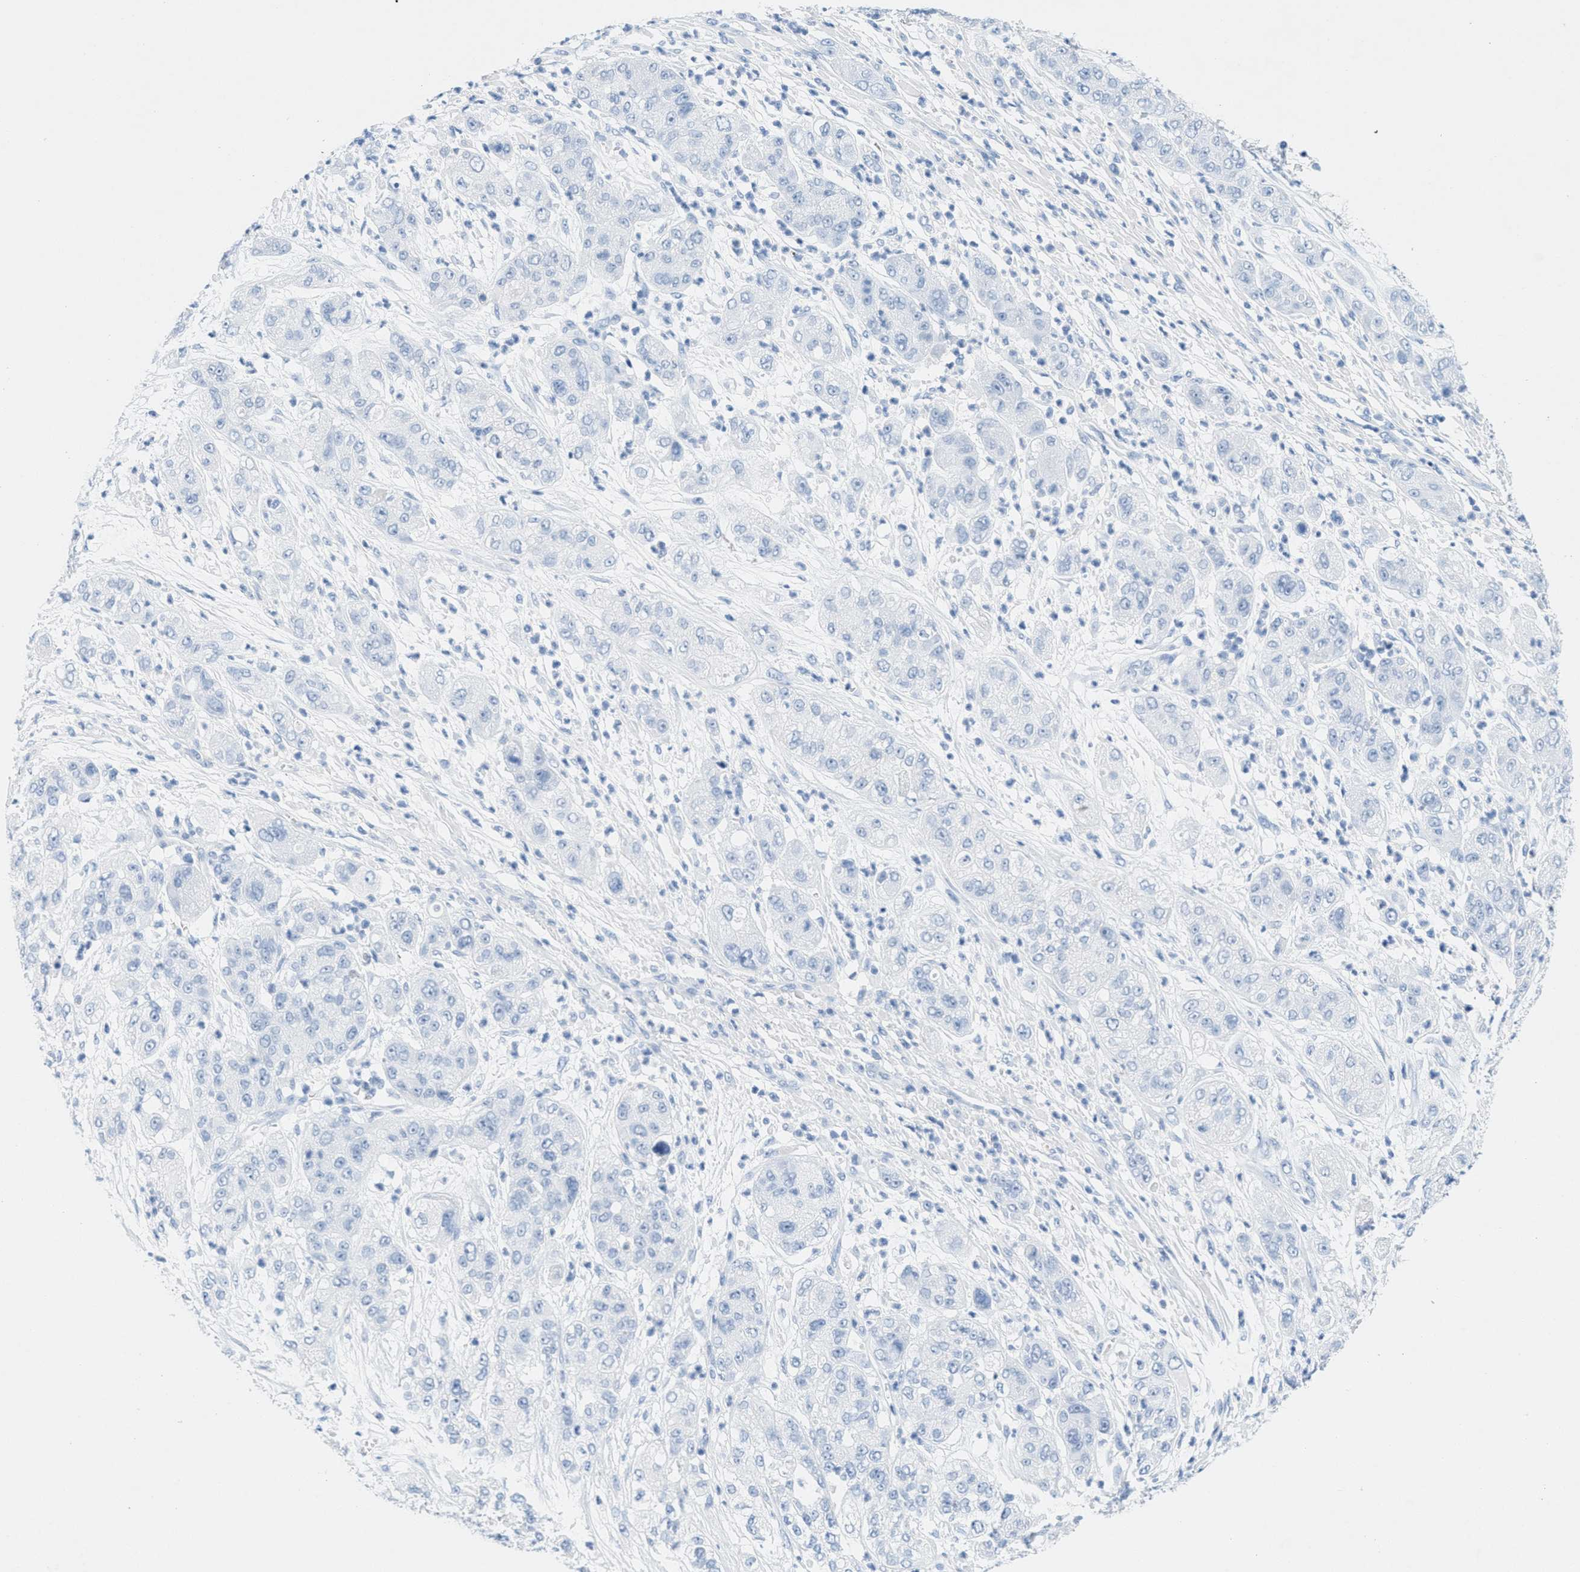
{"staining": {"intensity": "negative", "quantity": "none", "location": "none"}, "tissue": "pancreatic cancer", "cell_type": "Tumor cells", "image_type": "cancer", "snomed": [{"axis": "morphology", "description": "Adenocarcinoma, NOS"}, {"axis": "topography", "description": "Pancreas"}], "caption": "Human pancreatic cancer (adenocarcinoma) stained for a protein using immunohistochemistry (IHC) reveals no expression in tumor cells.", "gene": "GPM6A", "patient": {"sex": "female", "age": 78}}